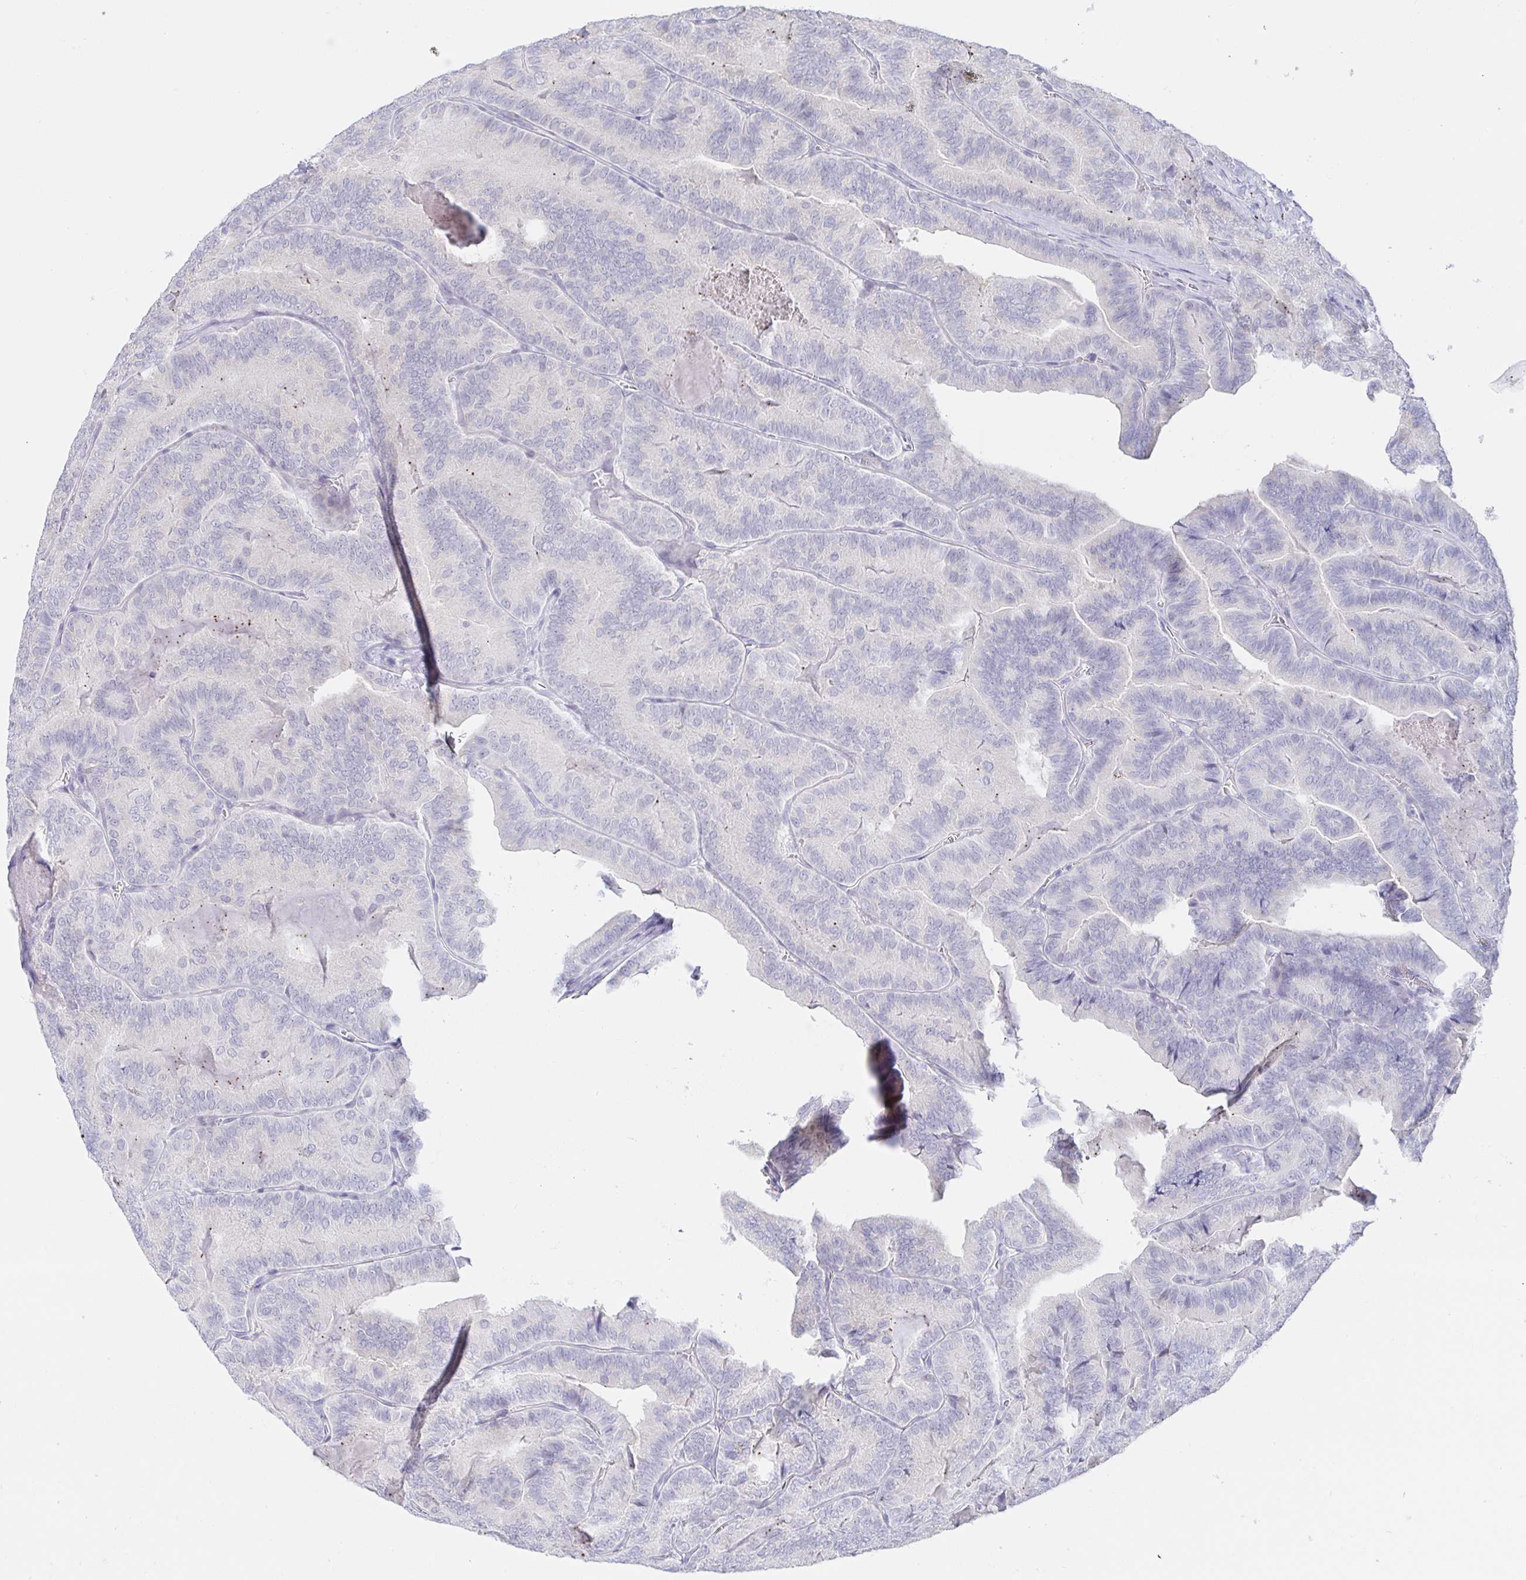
{"staining": {"intensity": "negative", "quantity": "none", "location": "none"}, "tissue": "thyroid cancer", "cell_type": "Tumor cells", "image_type": "cancer", "snomed": [{"axis": "morphology", "description": "Papillary adenocarcinoma, NOS"}, {"axis": "topography", "description": "Thyroid gland"}], "caption": "There is no significant expression in tumor cells of thyroid papillary adenocarcinoma.", "gene": "SIAH3", "patient": {"sex": "female", "age": 75}}